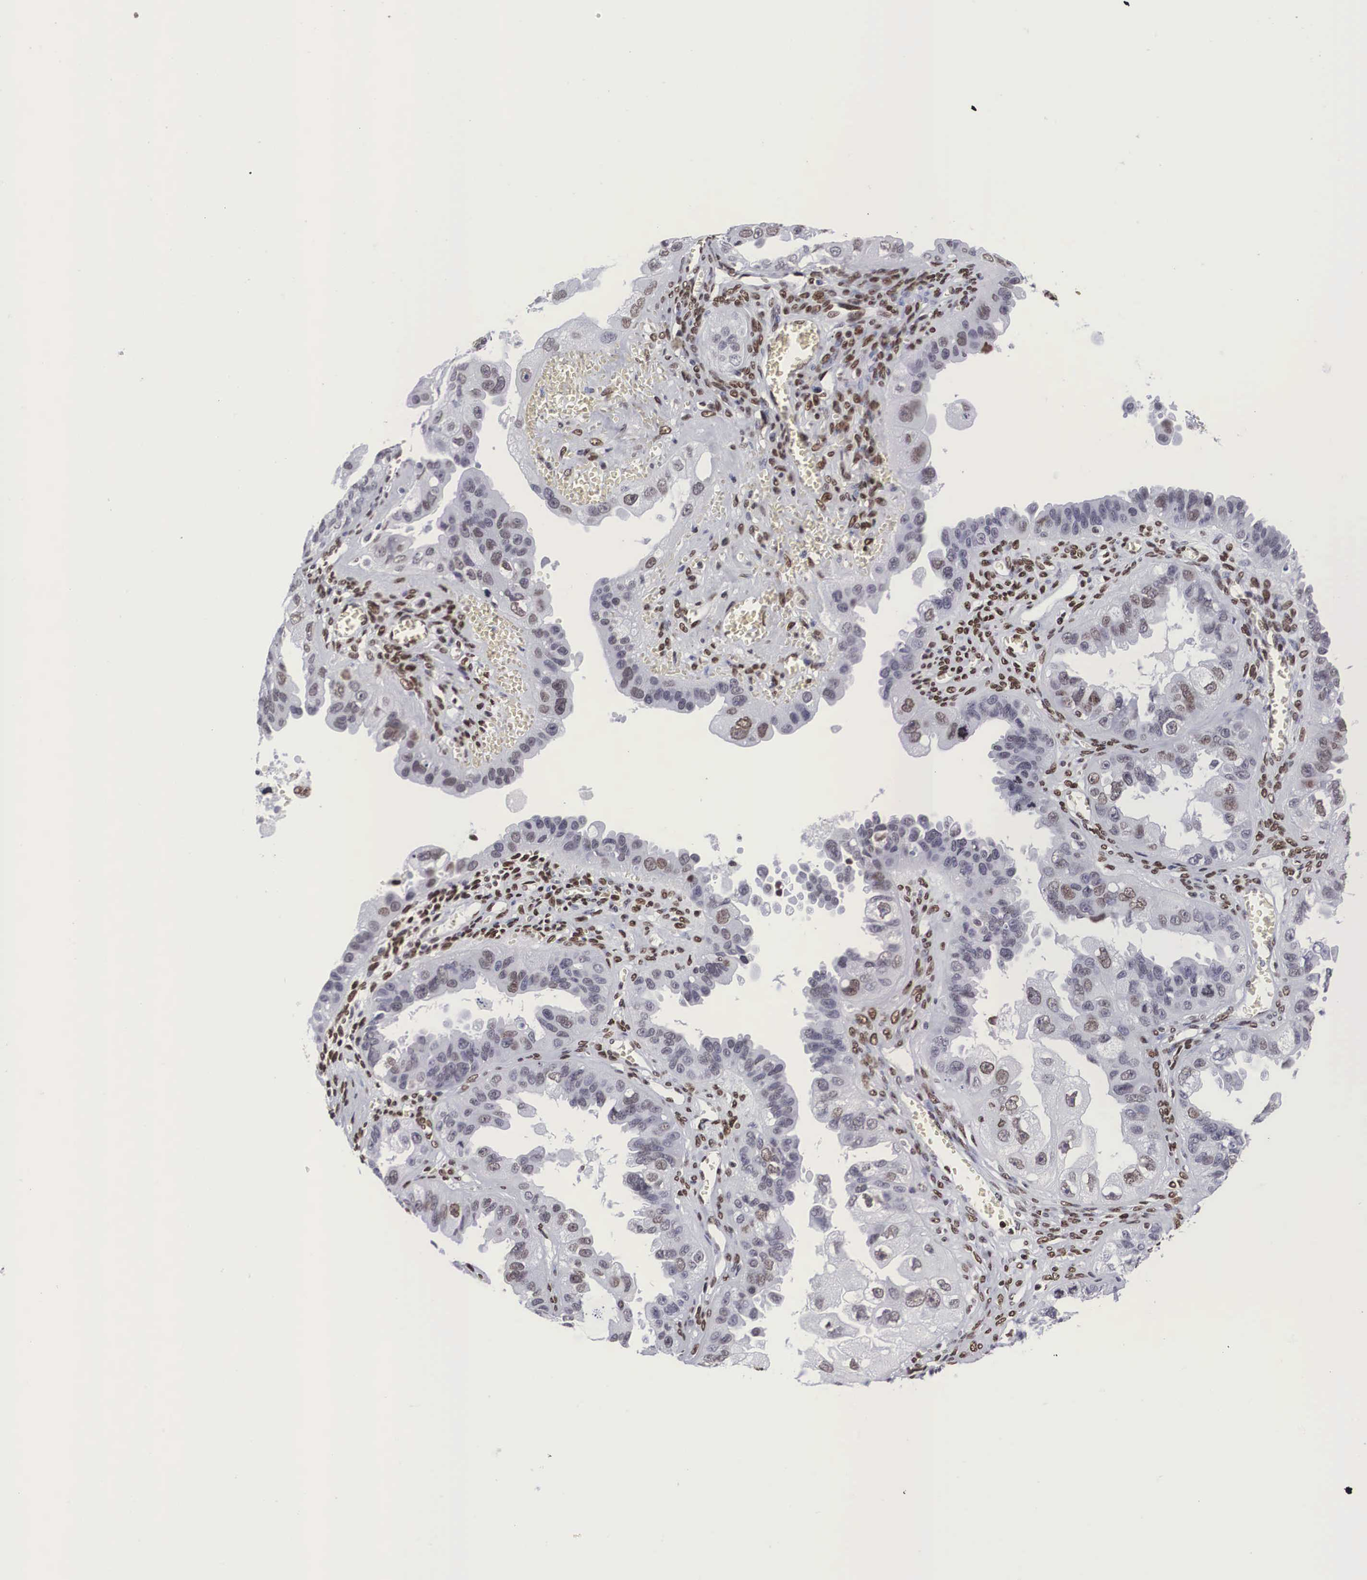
{"staining": {"intensity": "weak", "quantity": "25%-75%", "location": "nuclear"}, "tissue": "ovarian cancer", "cell_type": "Tumor cells", "image_type": "cancer", "snomed": [{"axis": "morphology", "description": "Carcinoma, endometroid"}, {"axis": "topography", "description": "Ovary"}], "caption": "Brown immunohistochemical staining in ovarian endometroid carcinoma shows weak nuclear expression in about 25%-75% of tumor cells.", "gene": "MECP2", "patient": {"sex": "female", "age": 85}}